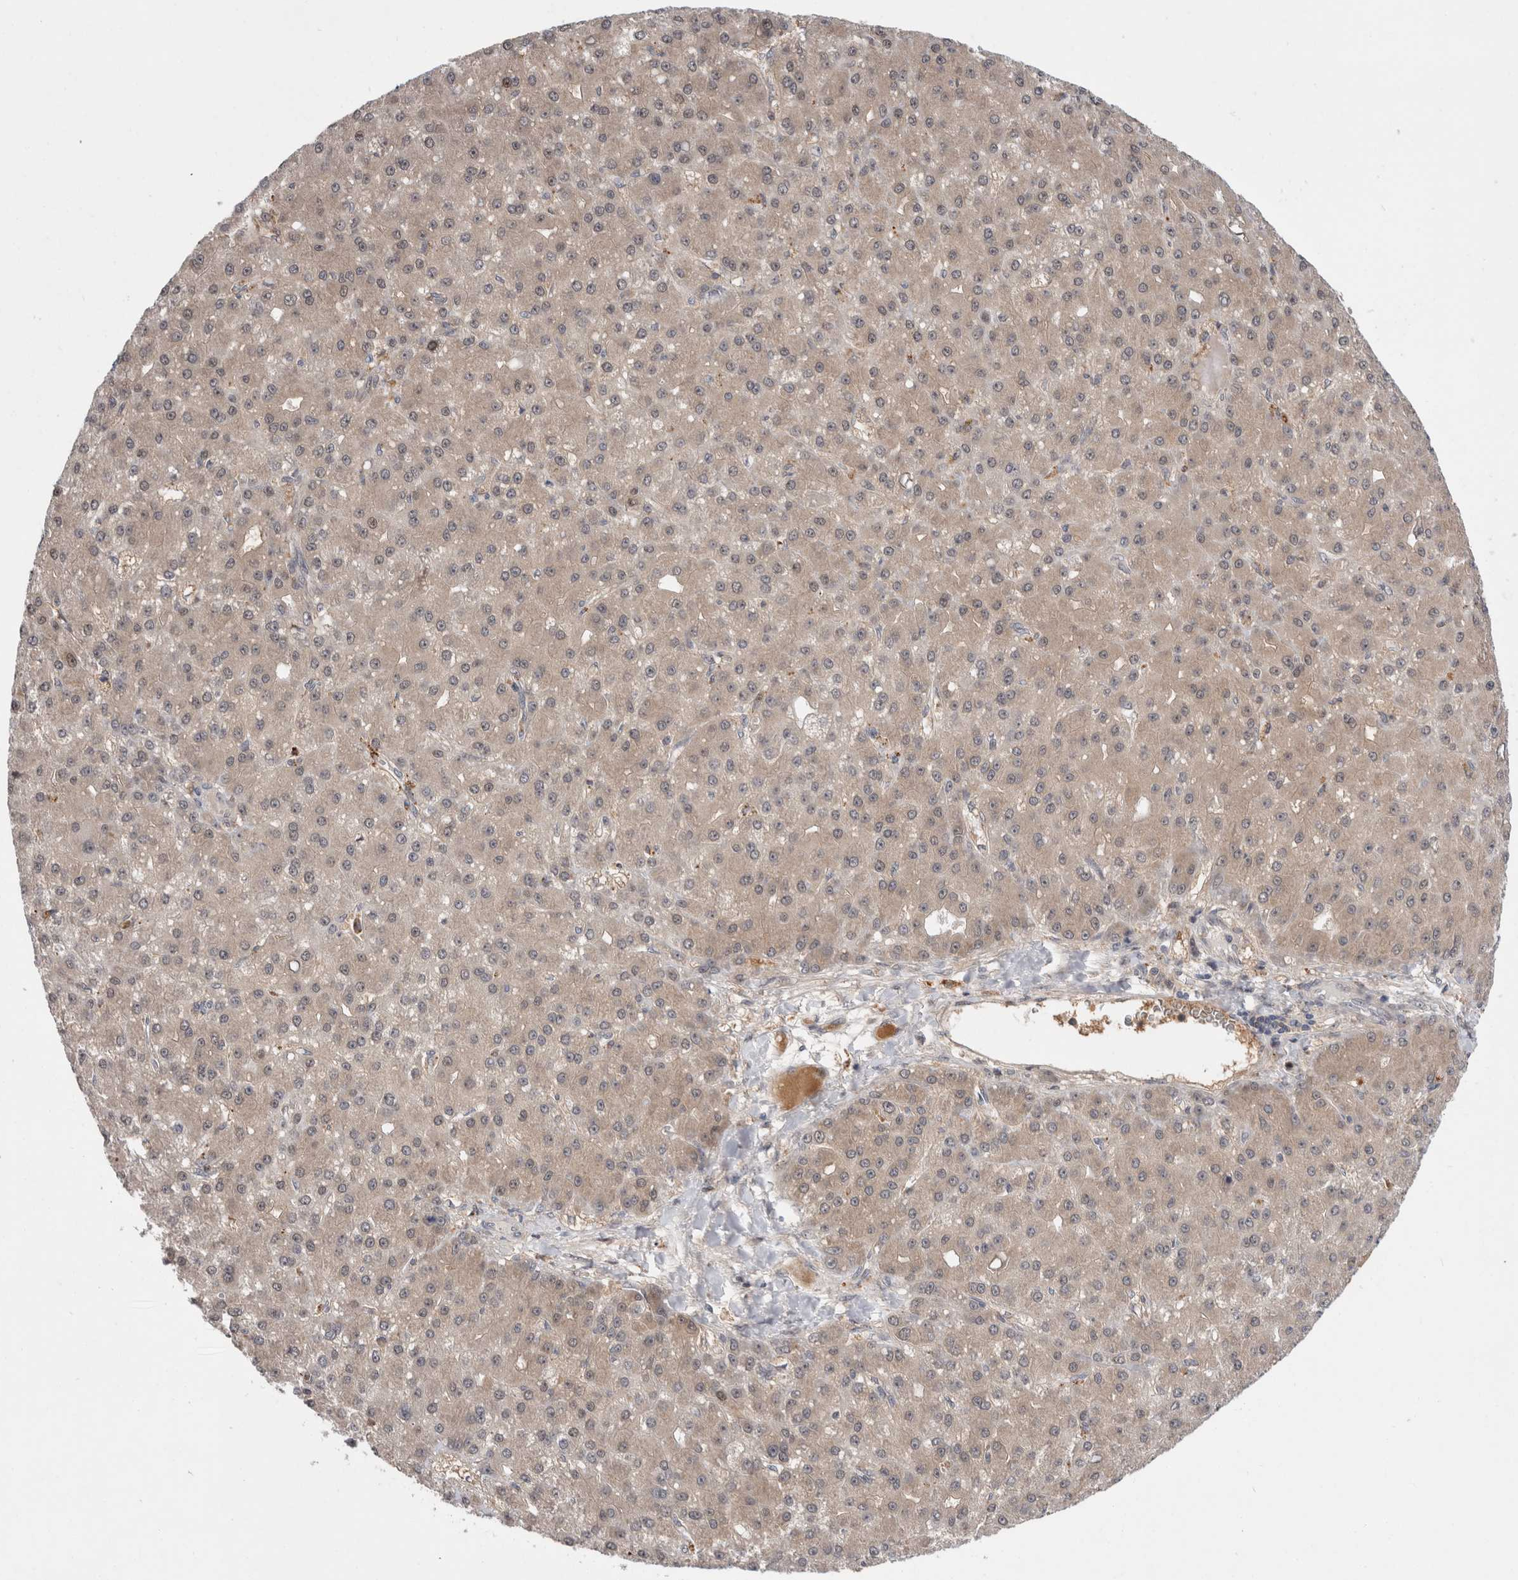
{"staining": {"intensity": "weak", "quantity": "25%-75%", "location": "cytoplasmic/membranous"}, "tissue": "liver cancer", "cell_type": "Tumor cells", "image_type": "cancer", "snomed": [{"axis": "morphology", "description": "Carcinoma, Hepatocellular, NOS"}, {"axis": "topography", "description": "Liver"}], "caption": "Tumor cells exhibit weak cytoplasmic/membranous positivity in about 25%-75% of cells in liver hepatocellular carcinoma.", "gene": "MRPL37", "patient": {"sex": "male", "age": 67}}